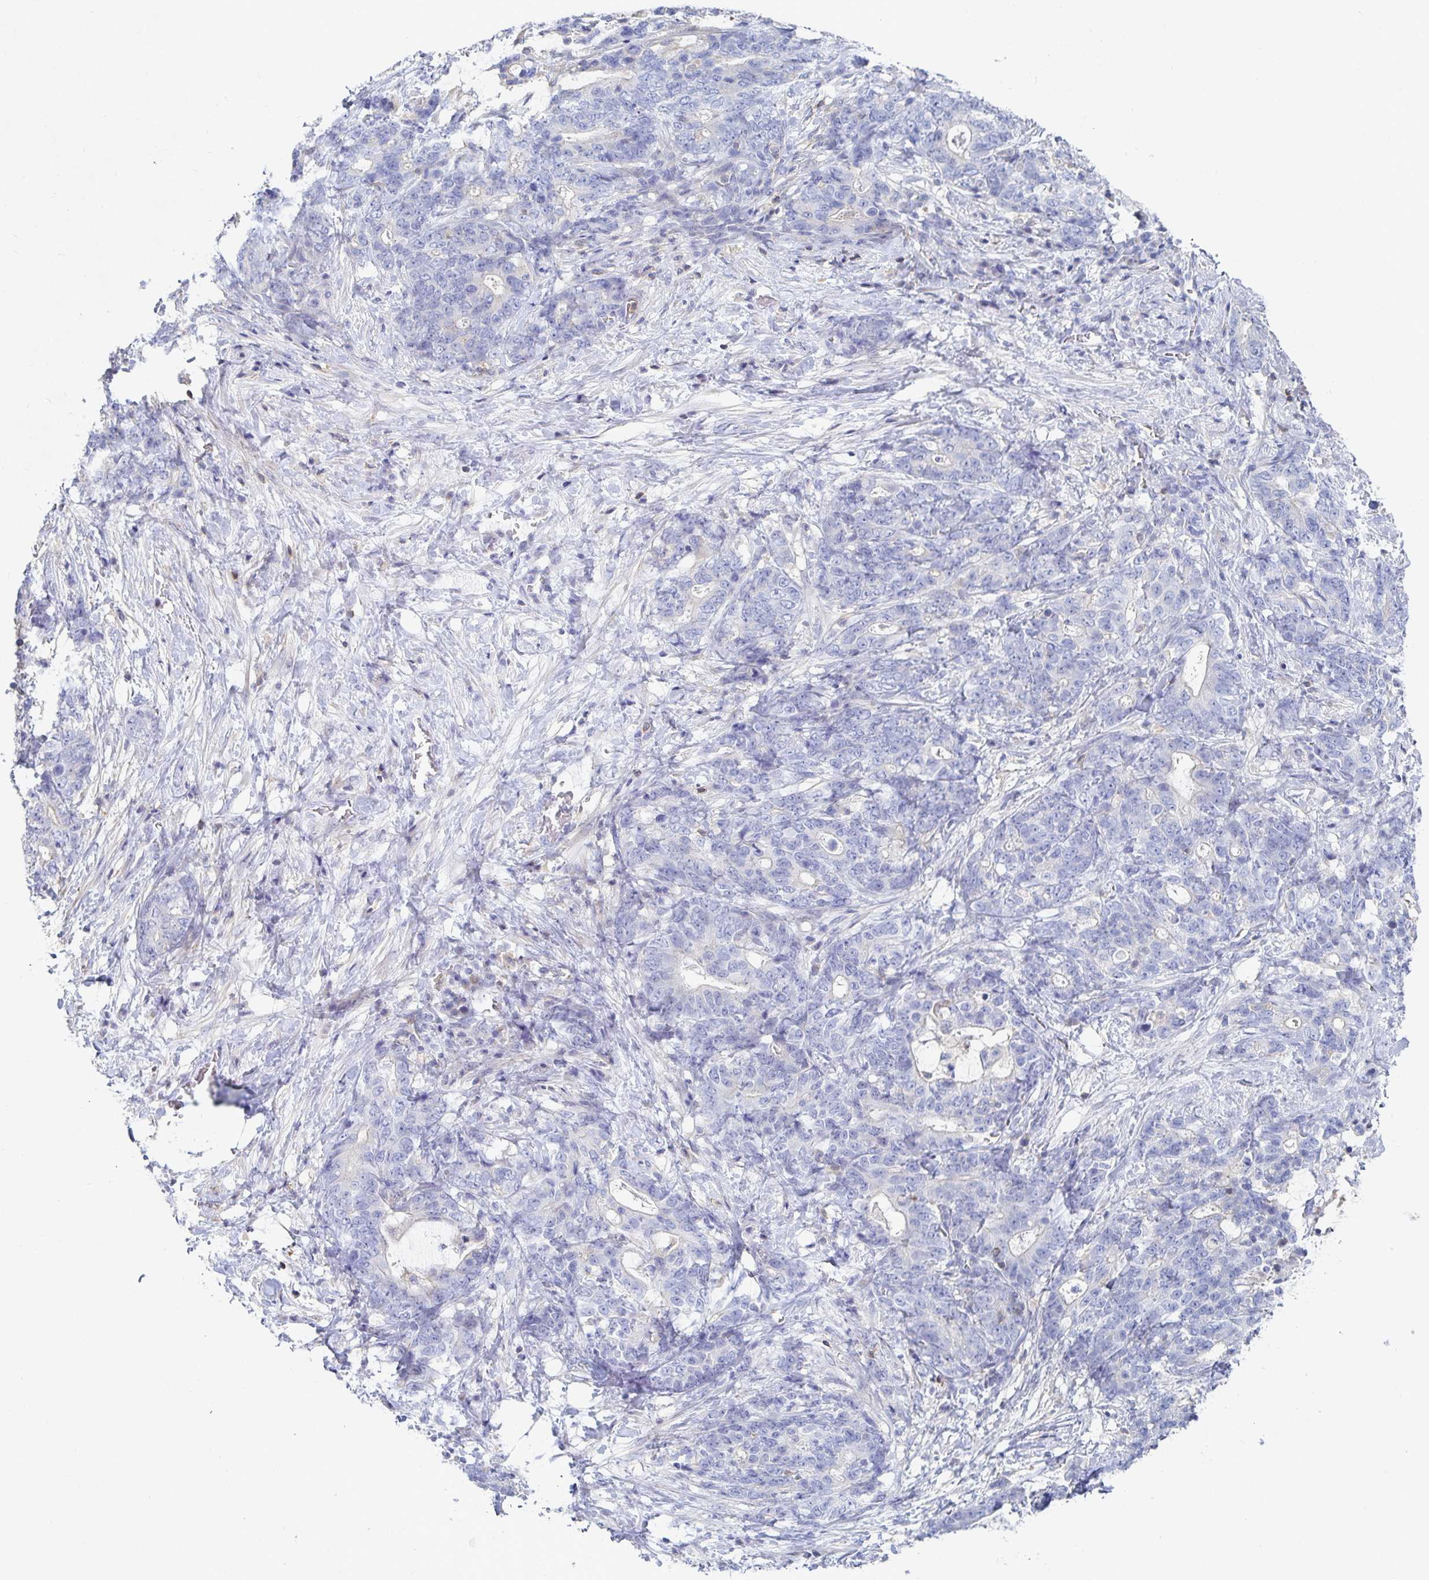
{"staining": {"intensity": "negative", "quantity": "none", "location": "none"}, "tissue": "stomach cancer", "cell_type": "Tumor cells", "image_type": "cancer", "snomed": [{"axis": "morphology", "description": "Normal tissue, NOS"}, {"axis": "morphology", "description": "Adenocarcinoma, NOS"}, {"axis": "topography", "description": "Stomach"}], "caption": "A high-resolution histopathology image shows IHC staining of stomach cancer, which displays no significant positivity in tumor cells.", "gene": "PIK3CD", "patient": {"sex": "female", "age": 64}}